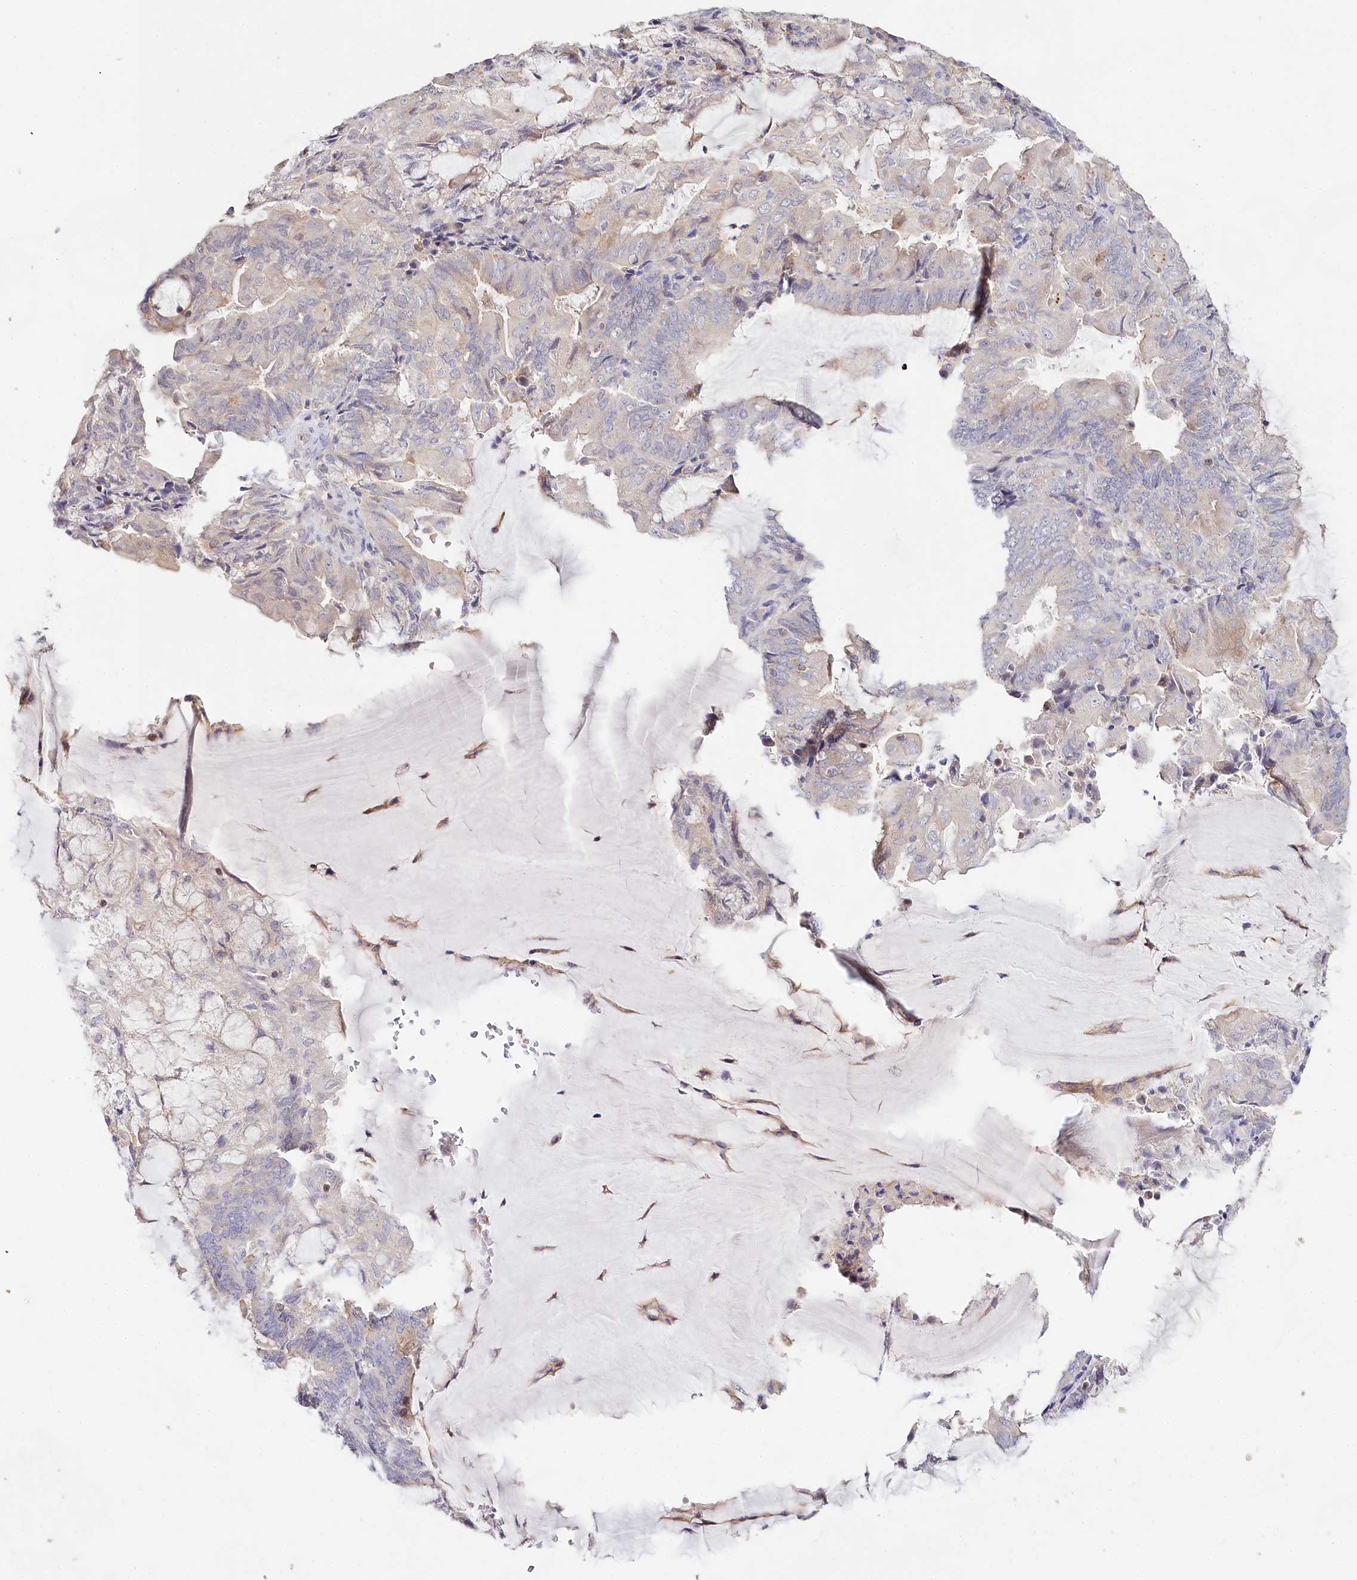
{"staining": {"intensity": "negative", "quantity": "none", "location": "none"}, "tissue": "endometrial cancer", "cell_type": "Tumor cells", "image_type": "cancer", "snomed": [{"axis": "morphology", "description": "Adenocarcinoma, NOS"}, {"axis": "topography", "description": "Endometrium"}], "caption": "The immunohistochemistry (IHC) image has no significant positivity in tumor cells of endometrial cancer tissue. (IHC, brightfield microscopy, high magnification).", "gene": "DAPK1", "patient": {"sex": "female", "age": 81}}